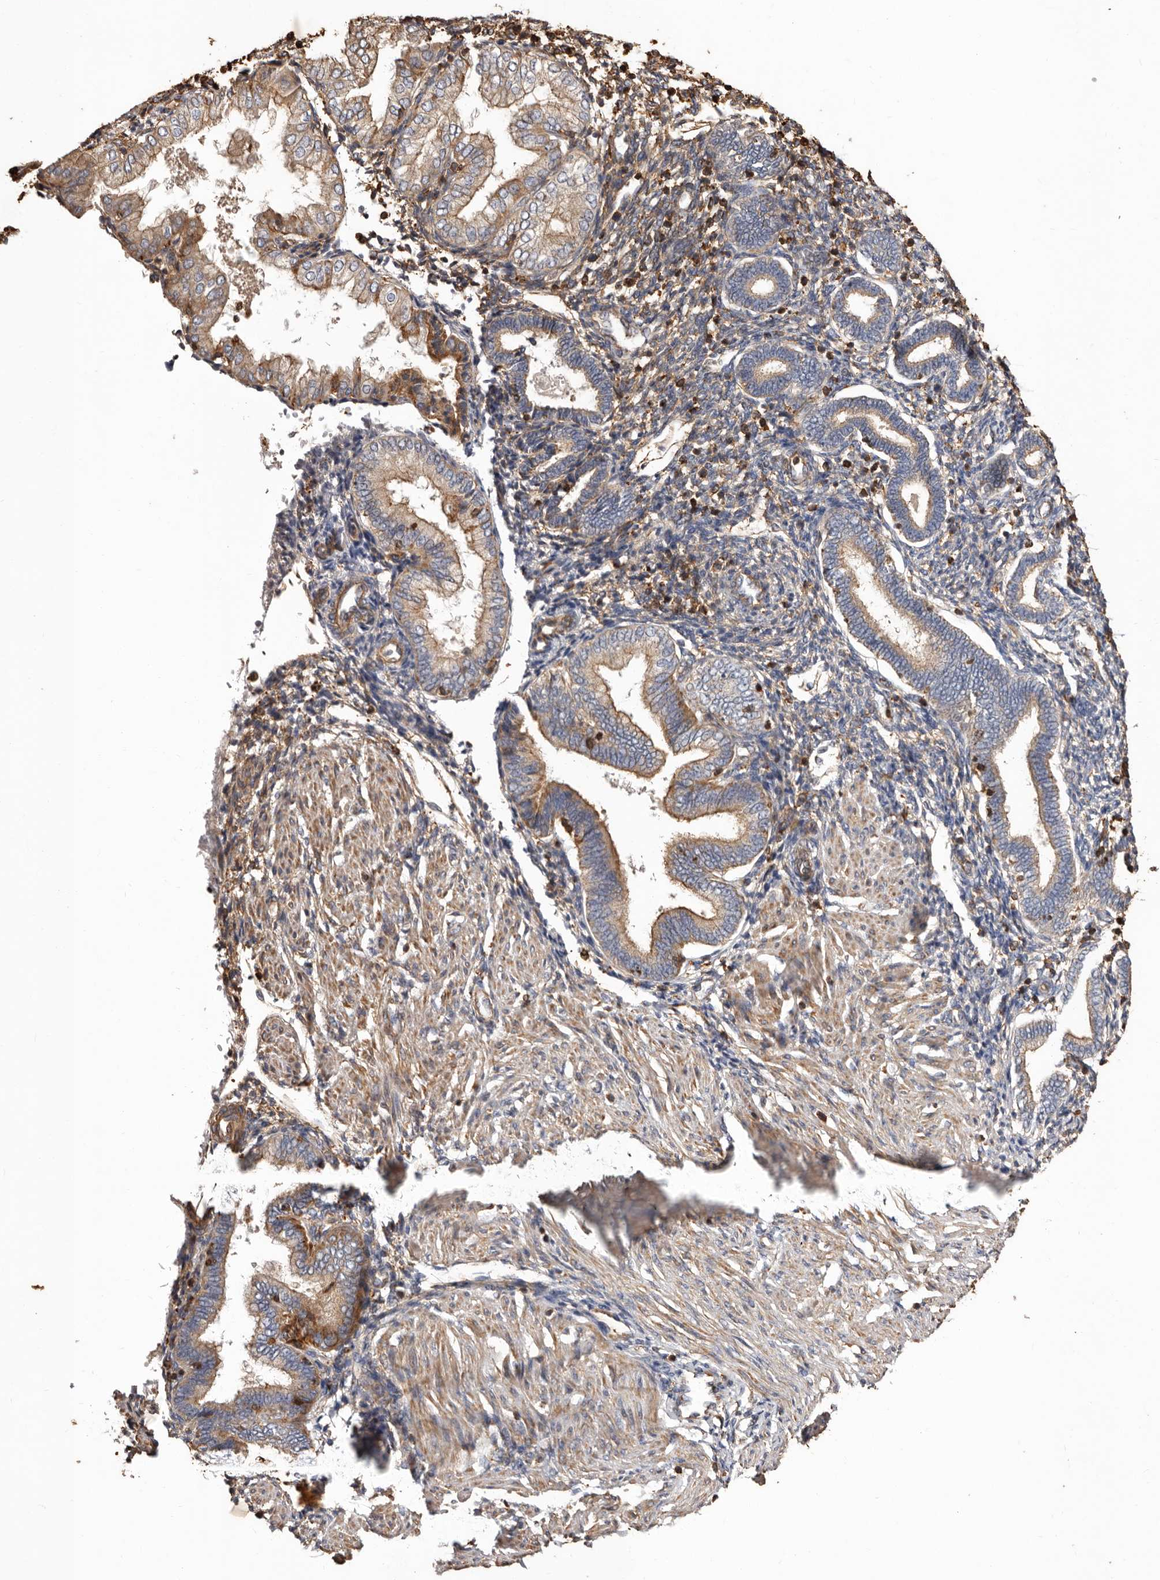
{"staining": {"intensity": "weak", "quantity": "25%-75%", "location": "cytoplasmic/membranous"}, "tissue": "endometrium", "cell_type": "Cells in endometrial stroma", "image_type": "normal", "snomed": [{"axis": "morphology", "description": "Normal tissue, NOS"}, {"axis": "topography", "description": "Endometrium"}], "caption": "IHC (DAB) staining of benign human endometrium displays weak cytoplasmic/membranous protein expression in approximately 25%-75% of cells in endometrial stroma.", "gene": "COQ8B", "patient": {"sex": "female", "age": 53}}